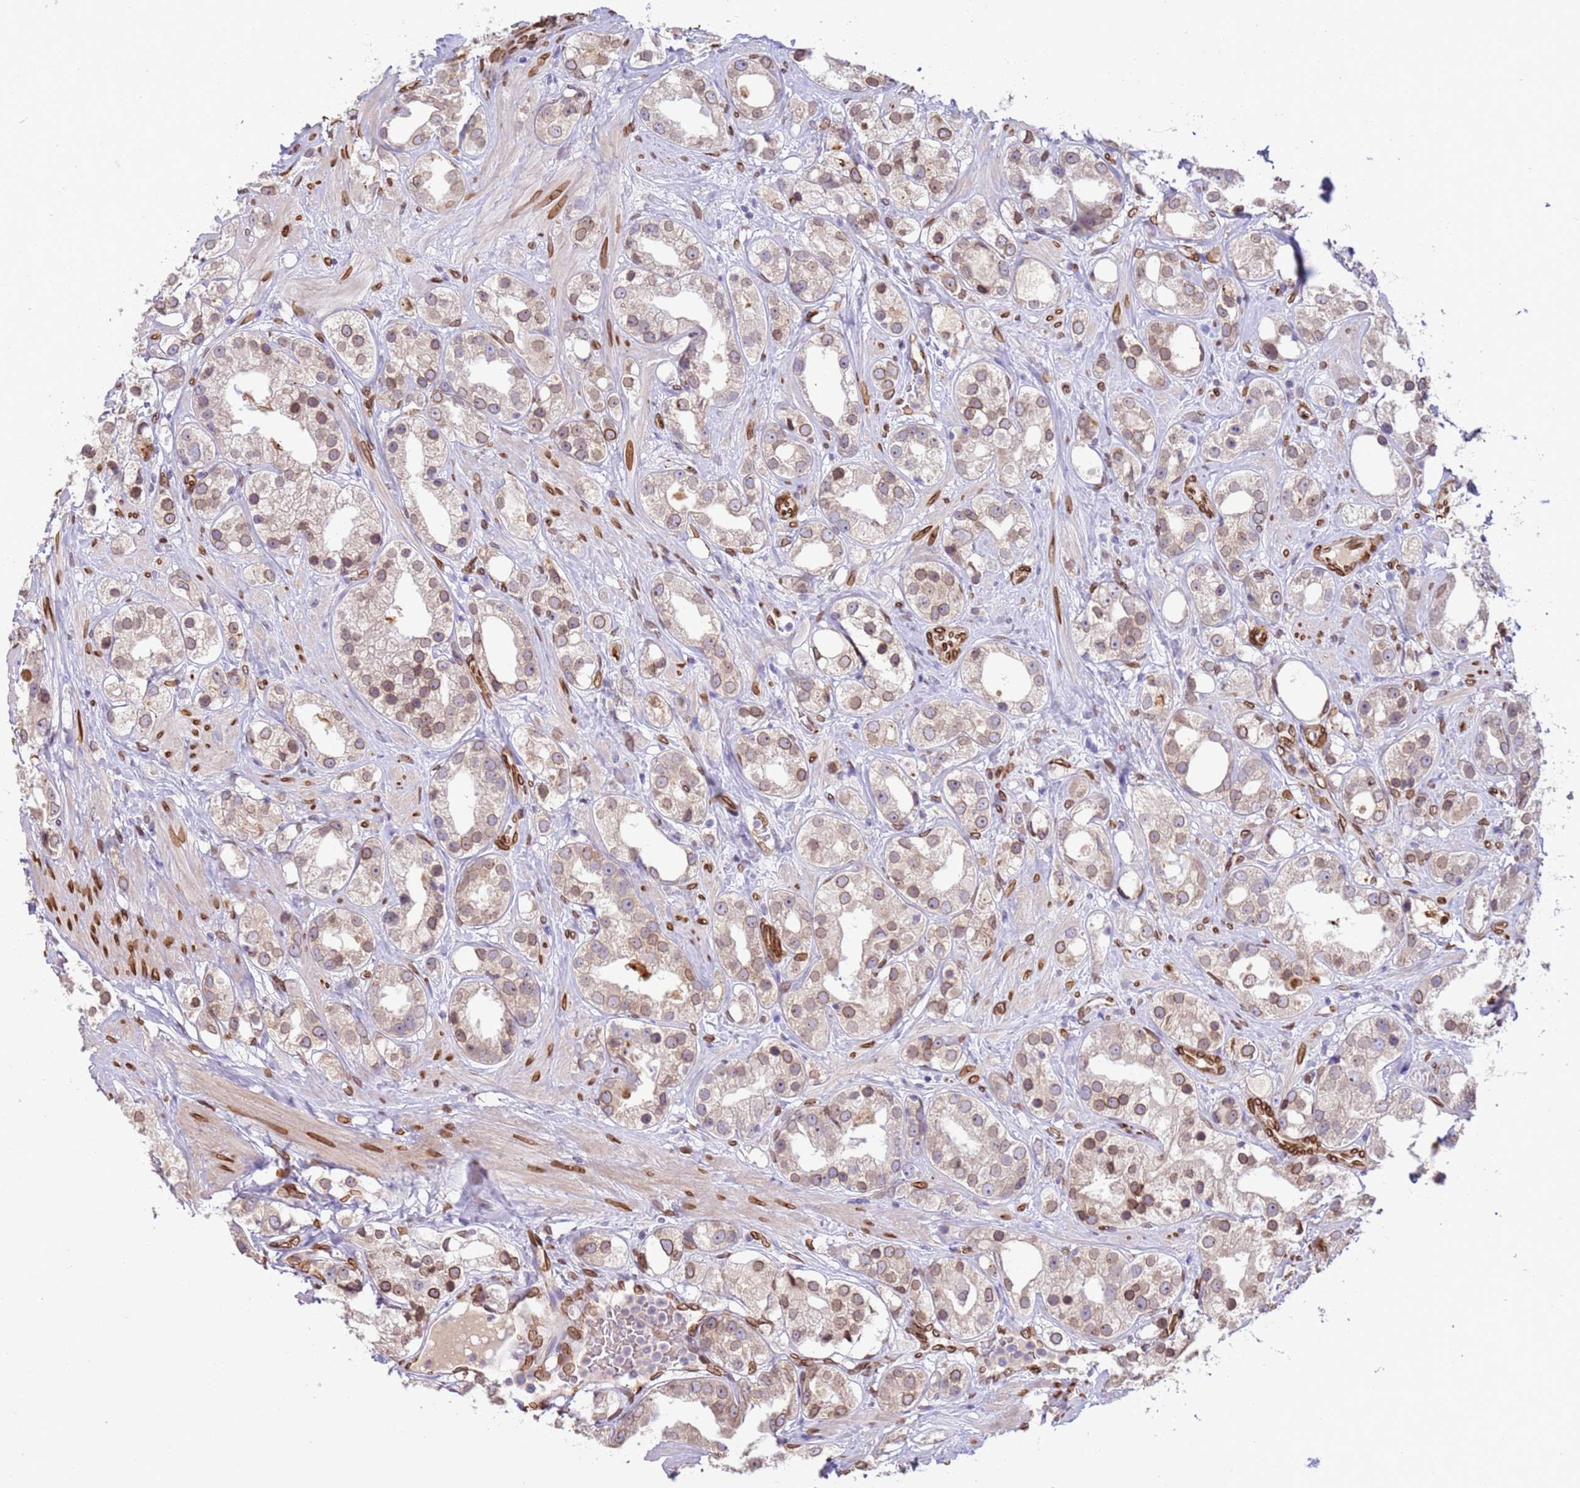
{"staining": {"intensity": "weak", "quantity": "25%-75%", "location": "cytoplasmic/membranous,nuclear"}, "tissue": "prostate cancer", "cell_type": "Tumor cells", "image_type": "cancer", "snomed": [{"axis": "morphology", "description": "Adenocarcinoma, NOS"}, {"axis": "topography", "description": "Prostate"}], "caption": "The photomicrograph displays immunohistochemical staining of prostate adenocarcinoma. There is weak cytoplasmic/membranous and nuclear positivity is present in approximately 25%-75% of tumor cells. The staining was performed using DAB (3,3'-diaminobenzidine) to visualize the protein expression in brown, while the nuclei were stained in blue with hematoxylin (Magnification: 20x).", "gene": "TMEM47", "patient": {"sex": "male", "age": 79}}